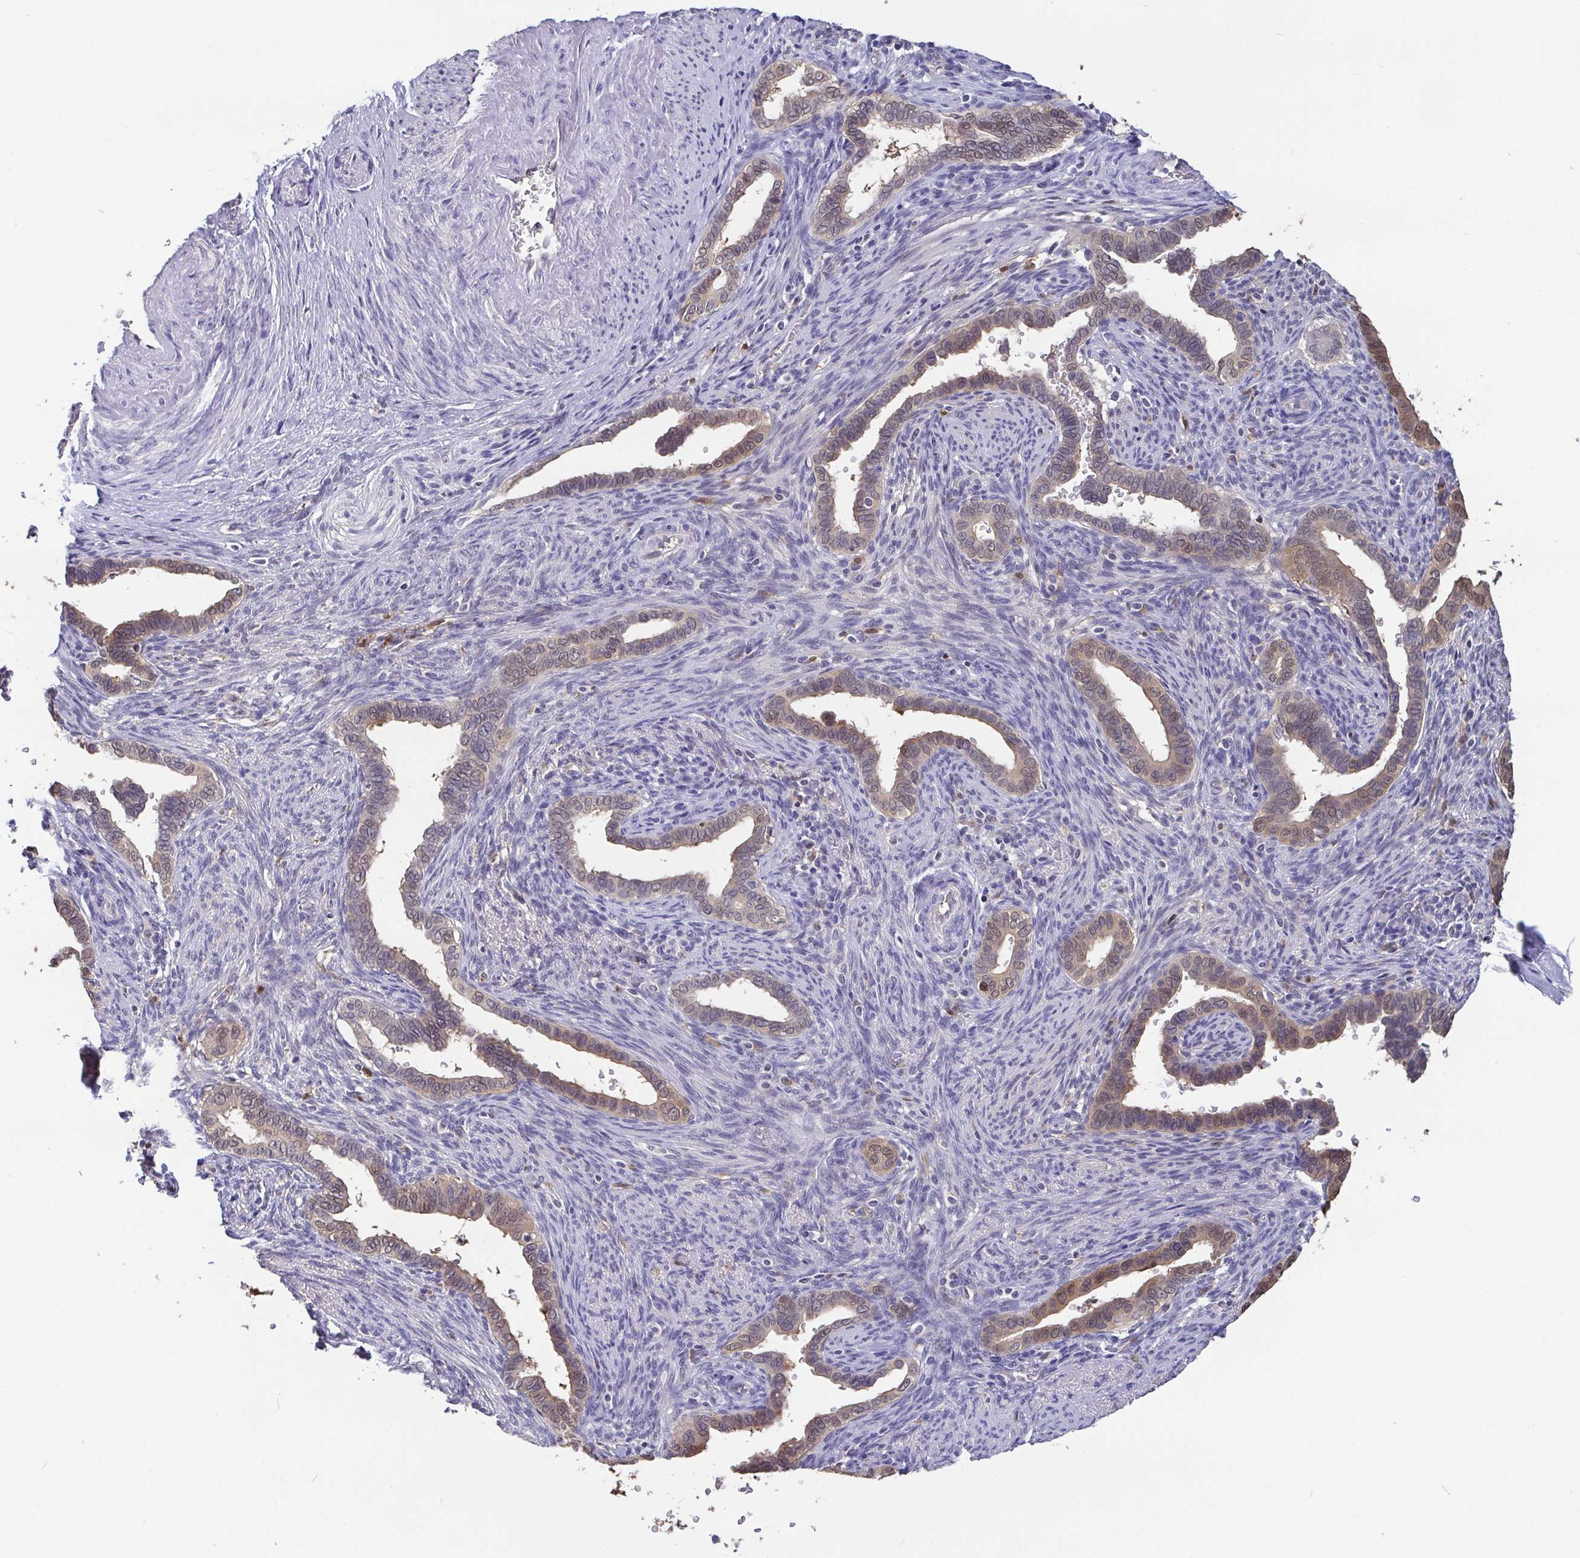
{"staining": {"intensity": "weak", "quantity": "25%-75%", "location": "cytoplasmic/membranous,nuclear"}, "tissue": "cervical cancer", "cell_type": "Tumor cells", "image_type": "cancer", "snomed": [{"axis": "morphology", "description": "Adenocarcinoma, NOS"}, {"axis": "morphology", "description": "Adenocarcinoma, Low grade"}, {"axis": "topography", "description": "Cervix"}], "caption": "High-magnification brightfield microscopy of adenocarcinoma (low-grade) (cervical) stained with DAB (brown) and counterstained with hematoxylin (blue). tumor cells exhibit weak cytoplasmic/membranous and nuclear staining is seen in approximately25%-75% of cells.", "gene": "IDH1", "patient": {"sex": "female", "age": 35}}